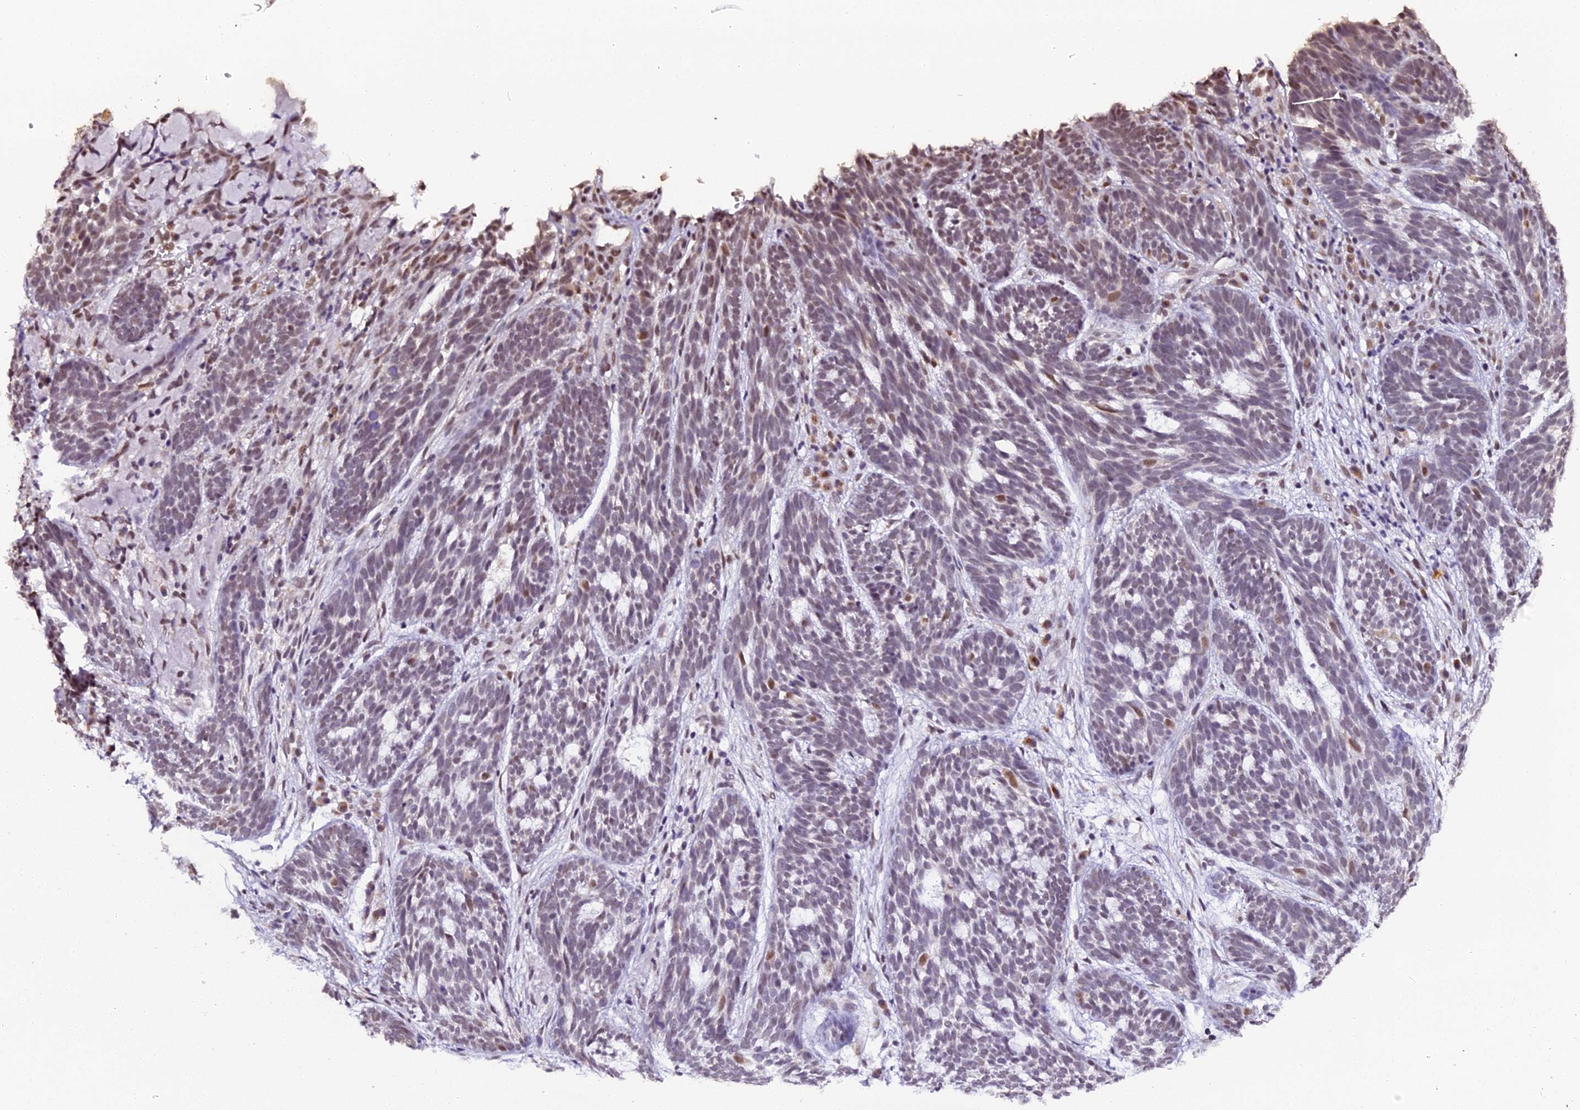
{"staining": {"intensity": "weak", "quantity": "<25%", "location": "nuclear"}, "tissue": "skin cancer", "cell_type": "Tumor cells", "image_type": "cancer", "snomed": [{"axis": "morphology", "description": "Basal cell carcinoma"}, {"axis": "topography", "description": "Skin"}], "caption": "High power microscopy image of an IHC histopathology image of basal cell carcinoma (skin), revealing no significant expression in tumor cells.", "gene": "NCBP1", "patient": {"sex": "male", "age": 71}}